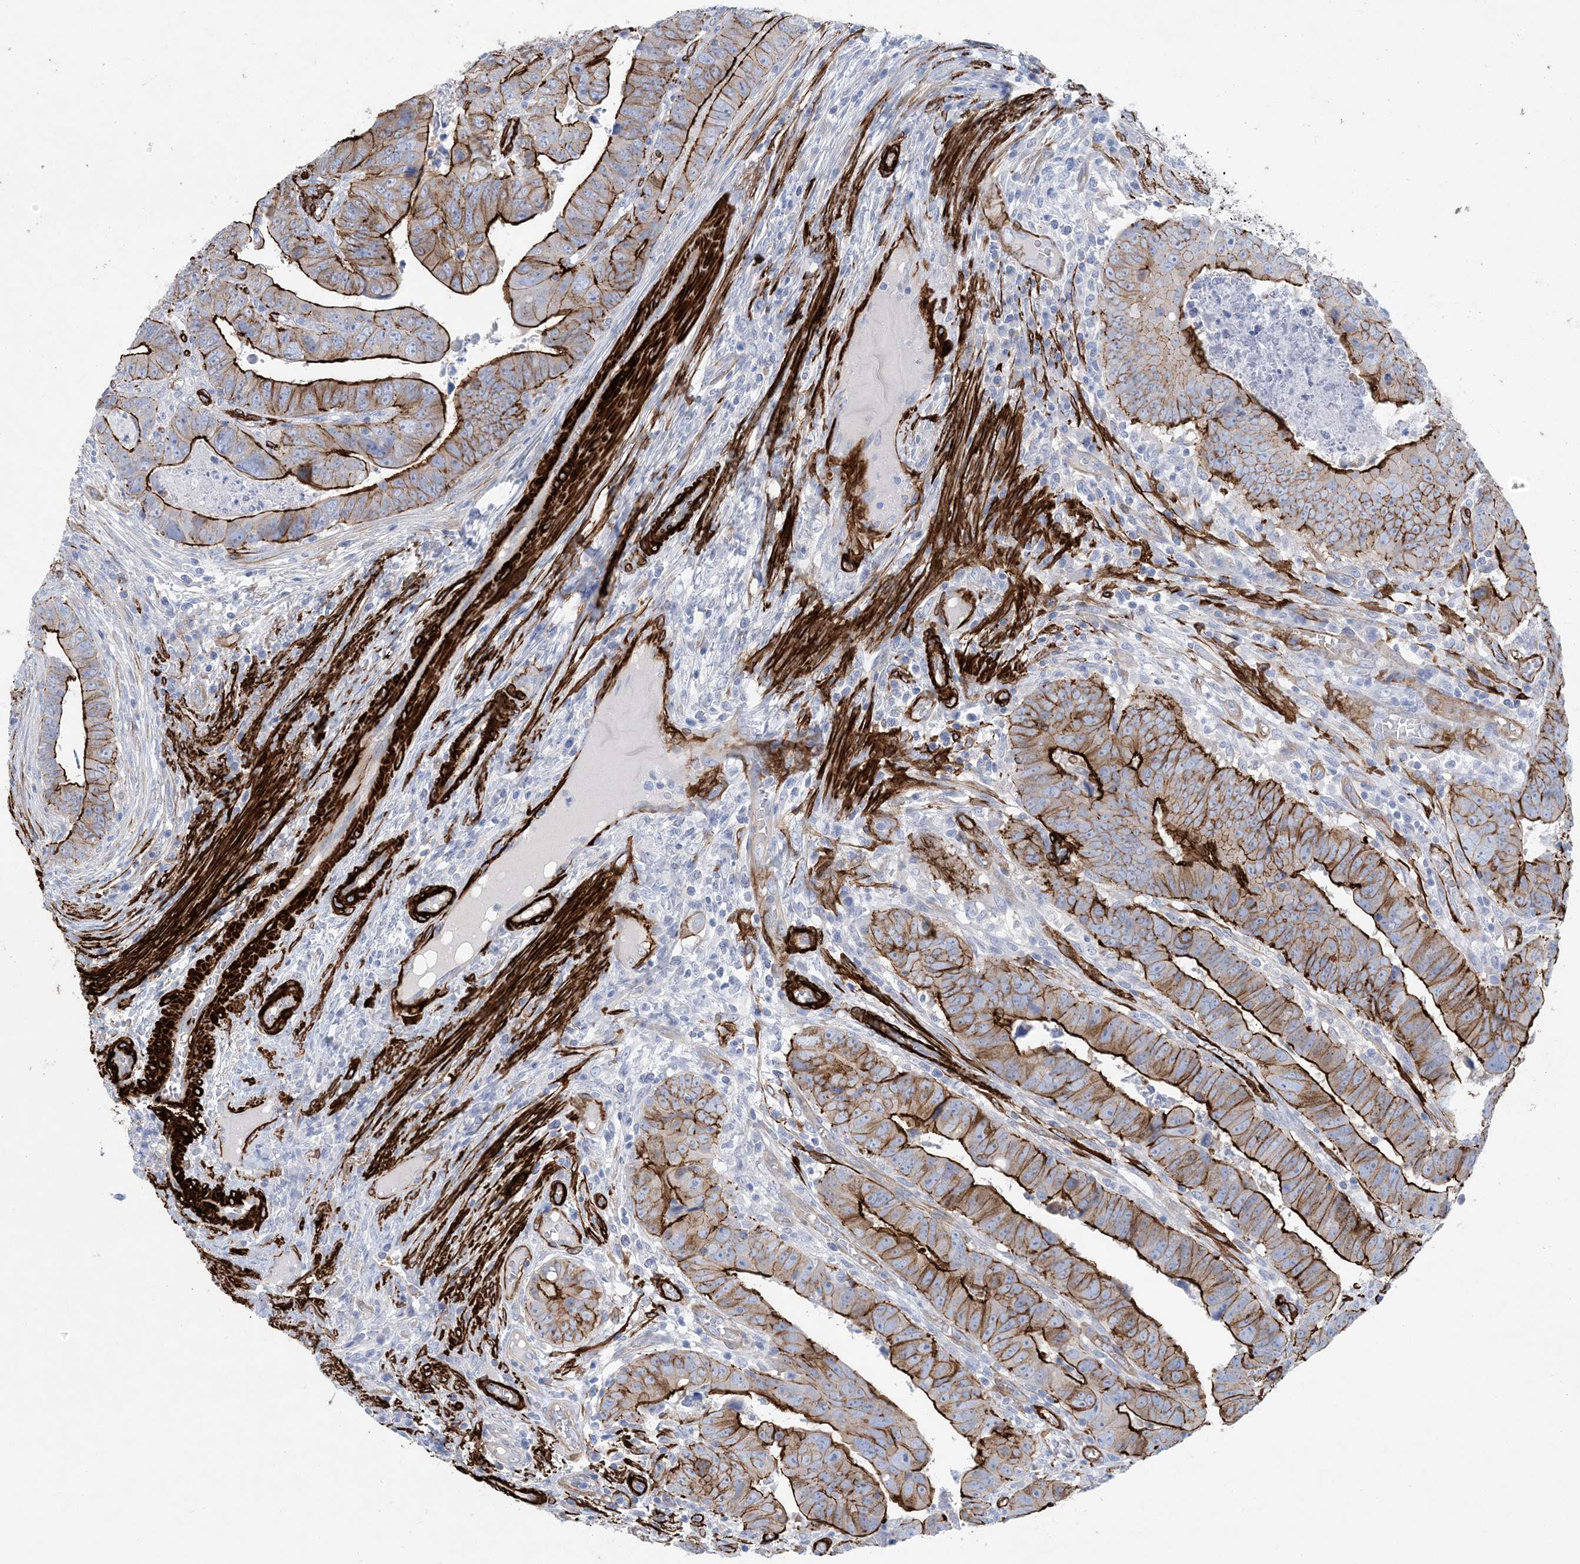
{"staining": {"intensity": "strong", "quantity": "25%-75%", "location": "cytoplasmic/membranous"}, "tissue": "colorectal cancer", "cell_type": "Tumor cells", "image_type": "cancer", "snomed": [{"axis": "morphology", "description": "Normal tissue, NOS"}, {"axis": "morphology", "description": "Adenocarcinoma, NOS"}, {"axis": "topography", "description": "Rectum"}], "caption": "Brown immunohistochemical staining in adenocarcinoma (colorectal) reveals strong cytoplasmic/membranous expression in about 25%-75% of tumor cells. Nuclei are stained in blue.", "gene": "SHANK1", "patient": {"sex": "female", "age": 65}}